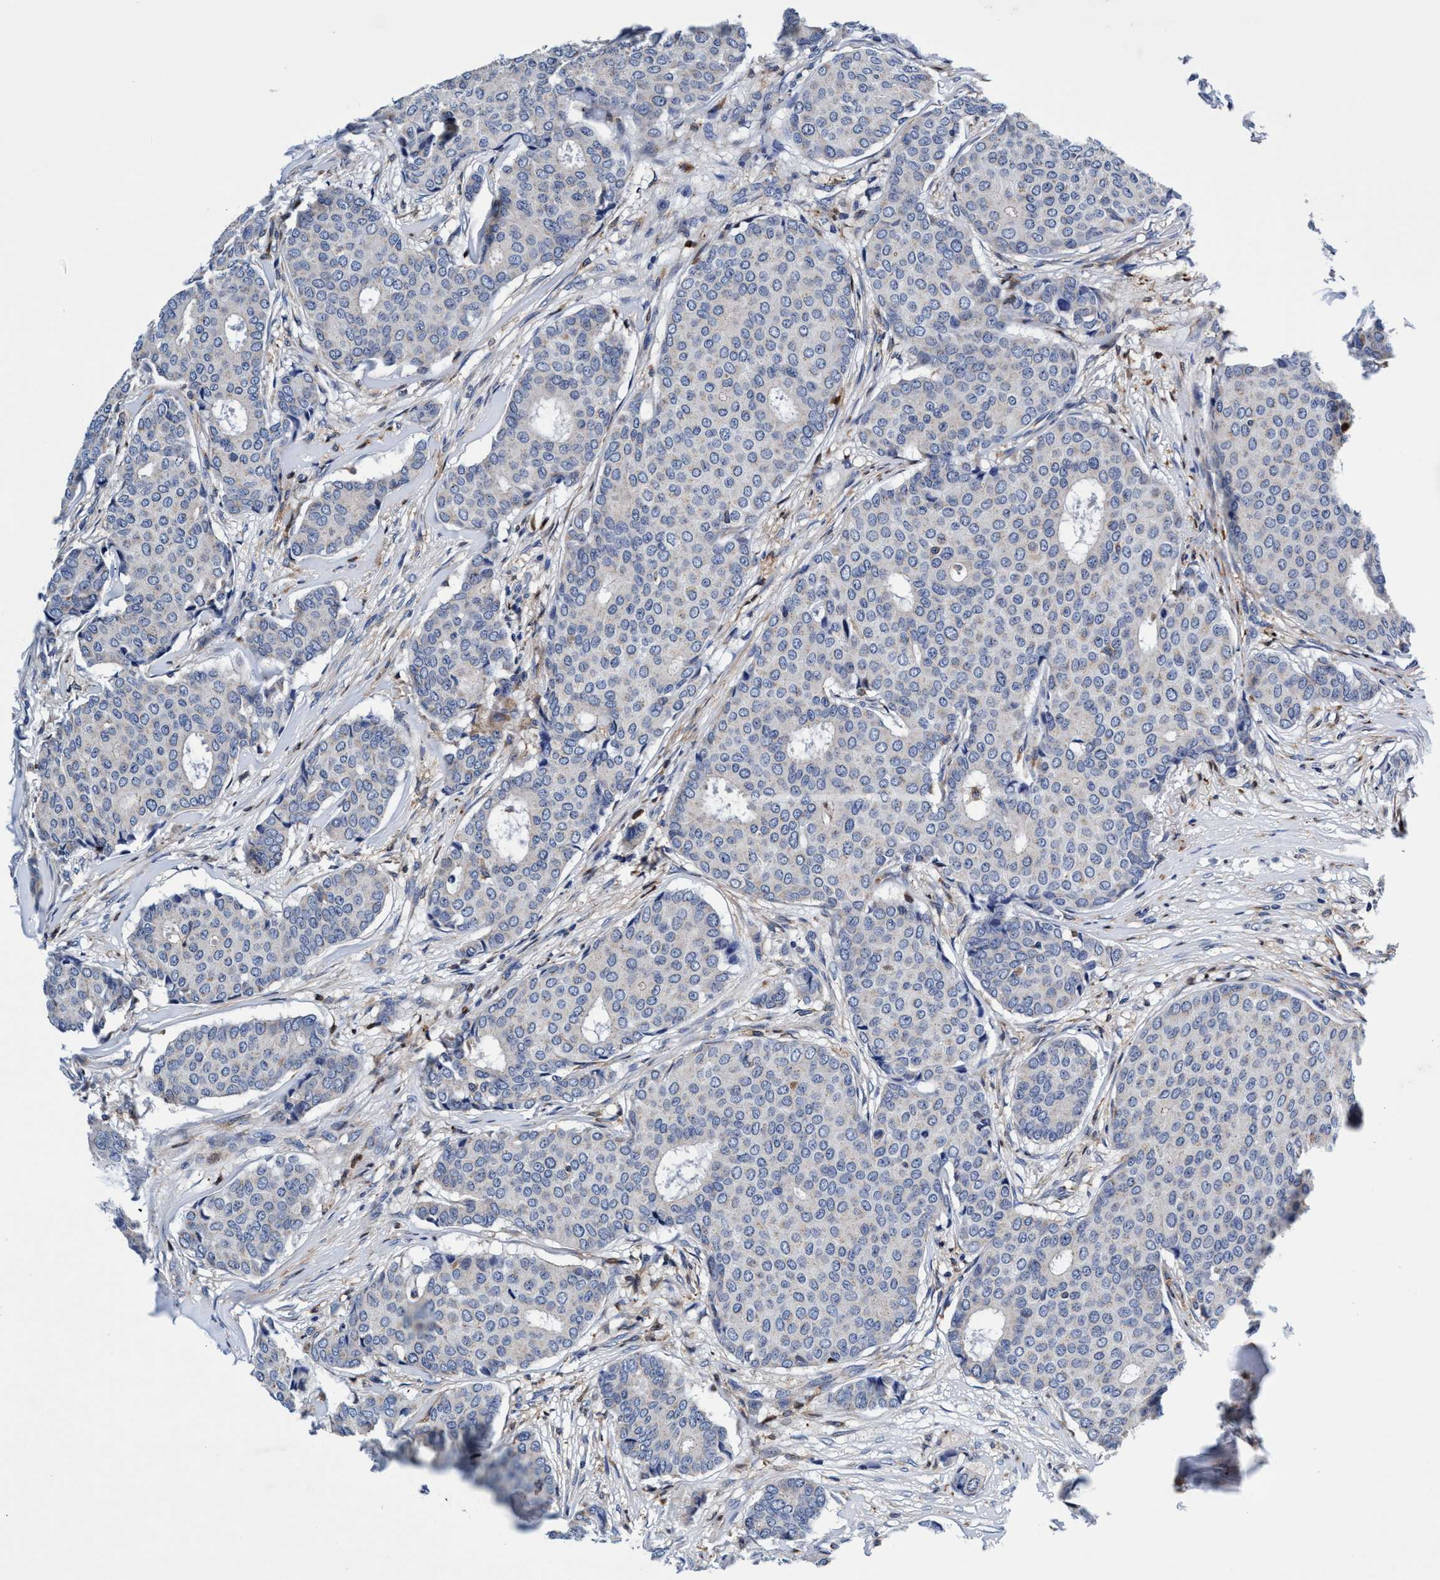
{"staining": {"intensity": "negative", "quantity": "none", "location": "none"}, "tissue": "breast cancer", "cell_type": "Tumor cells", "image_type": "cancer", "snomed": [{"axis": "morphology", "description": "Duct carcinoma"}, {"axis": "topography", "description": "Breast"}], "caption": "High magnification brightfield microscopy of infiltrating ductal carcinoma (breast) stained with DAB (3,3'-diaminobenzidine) (brown) and counterstained with hematoxylin (blue): tumor cells show no significant expression. The staining was performed using DAB (3,3'-diaminobenzidine) to visualize the protein expression in brown, while the nuclei were stained in blue with hematoxylin (Magnification: 20x).", "gene": "UBALD2", "patient": {"sex": "female", "age": 75}}